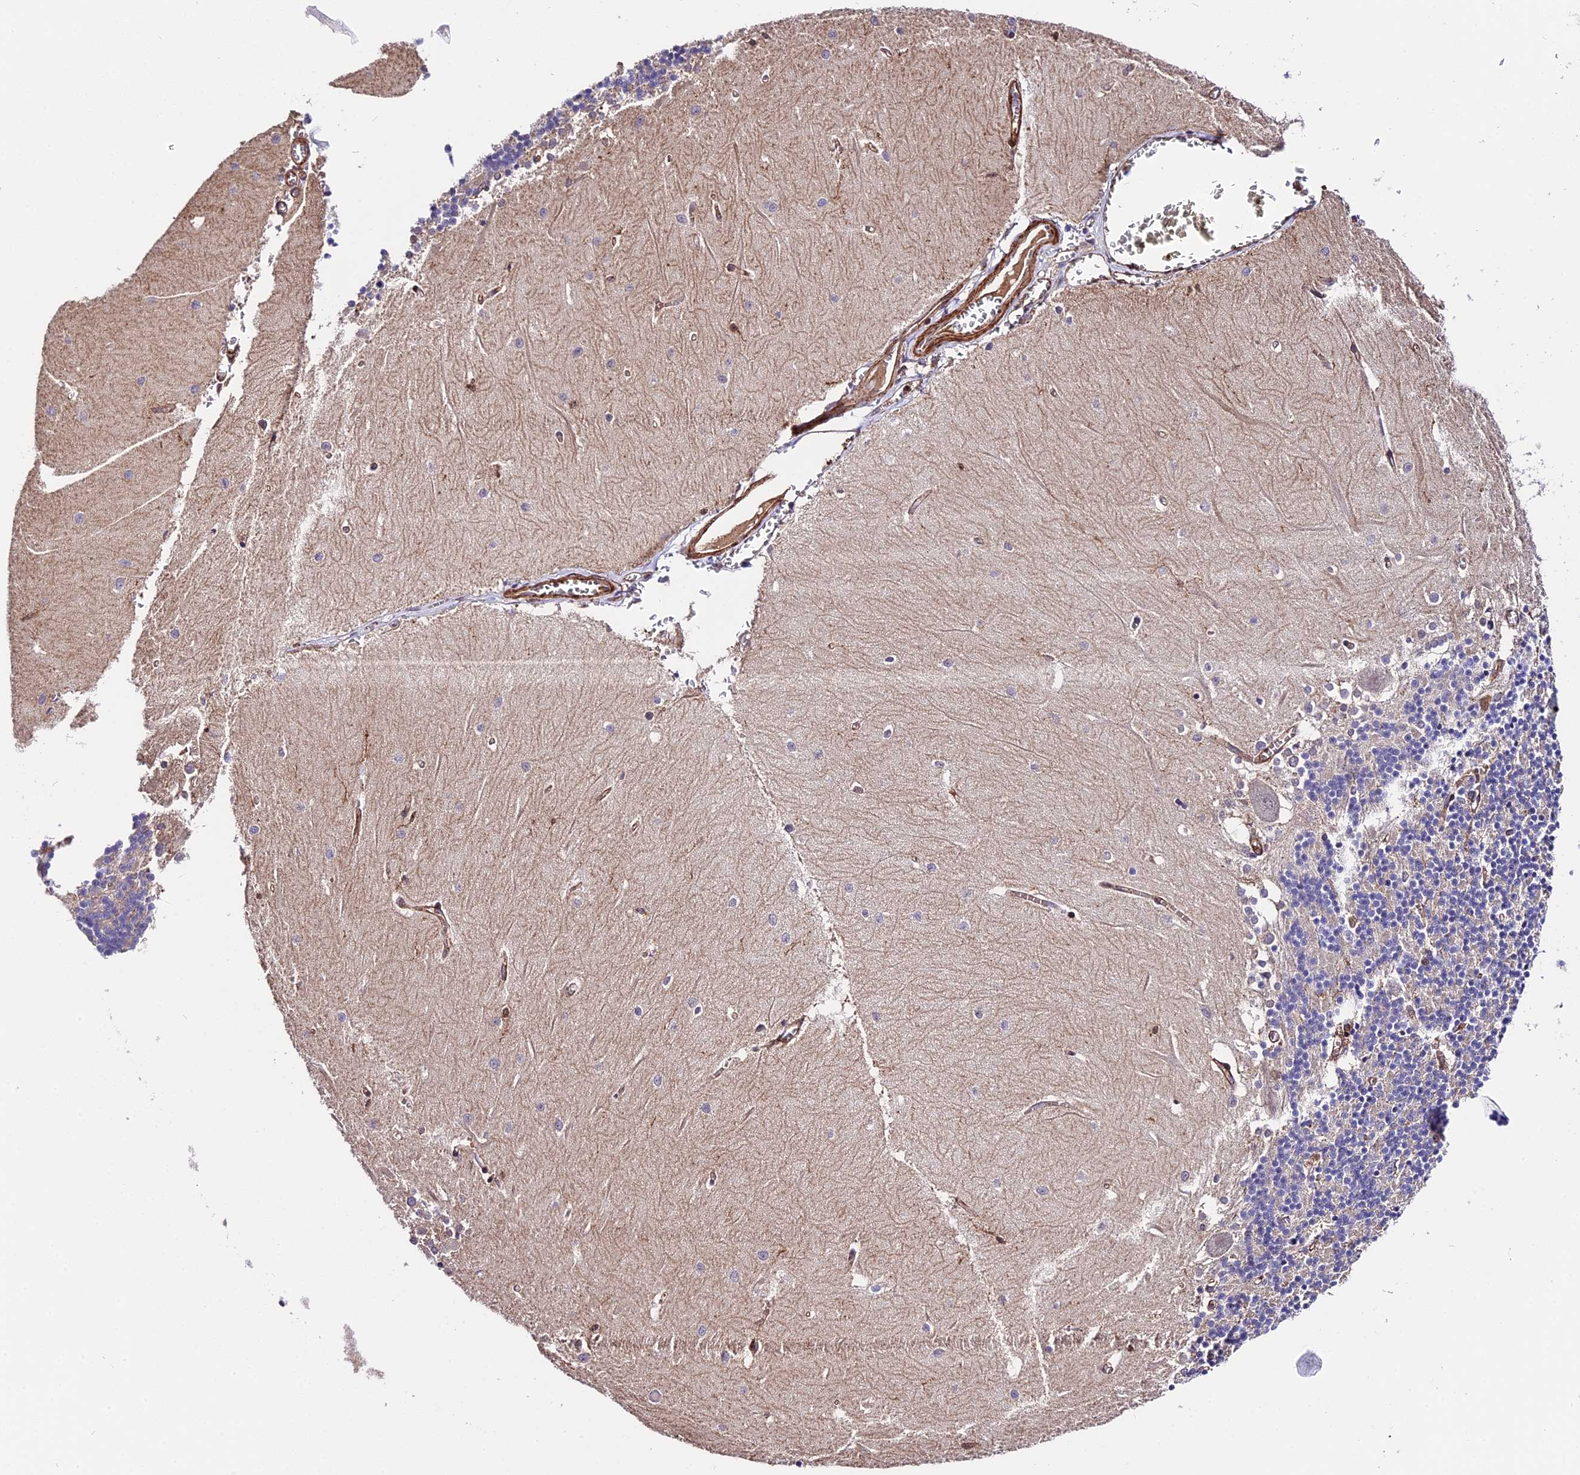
{"staining": {"intensity": "negative", "quantity": "none", "location": "none"}, "tissue": "cerebellum", "cell_type": "Cells in granular layer", "image_type": "normal", "snomed": [{"axis": "morphology", "description": "Normal tissue, NOS"}, {"axis": "topography", "description": "Cerebellum"}], "caption": "Cells in granular layer show no significant staining in benign cerebellum. Brightfield microscopy of immunohistochemistry stained with DAB (brown) and hematoxylin (blue), captured at high magnification.", "gene": "HERPUD1", "patient": {"sex": "male", "age": 37}}